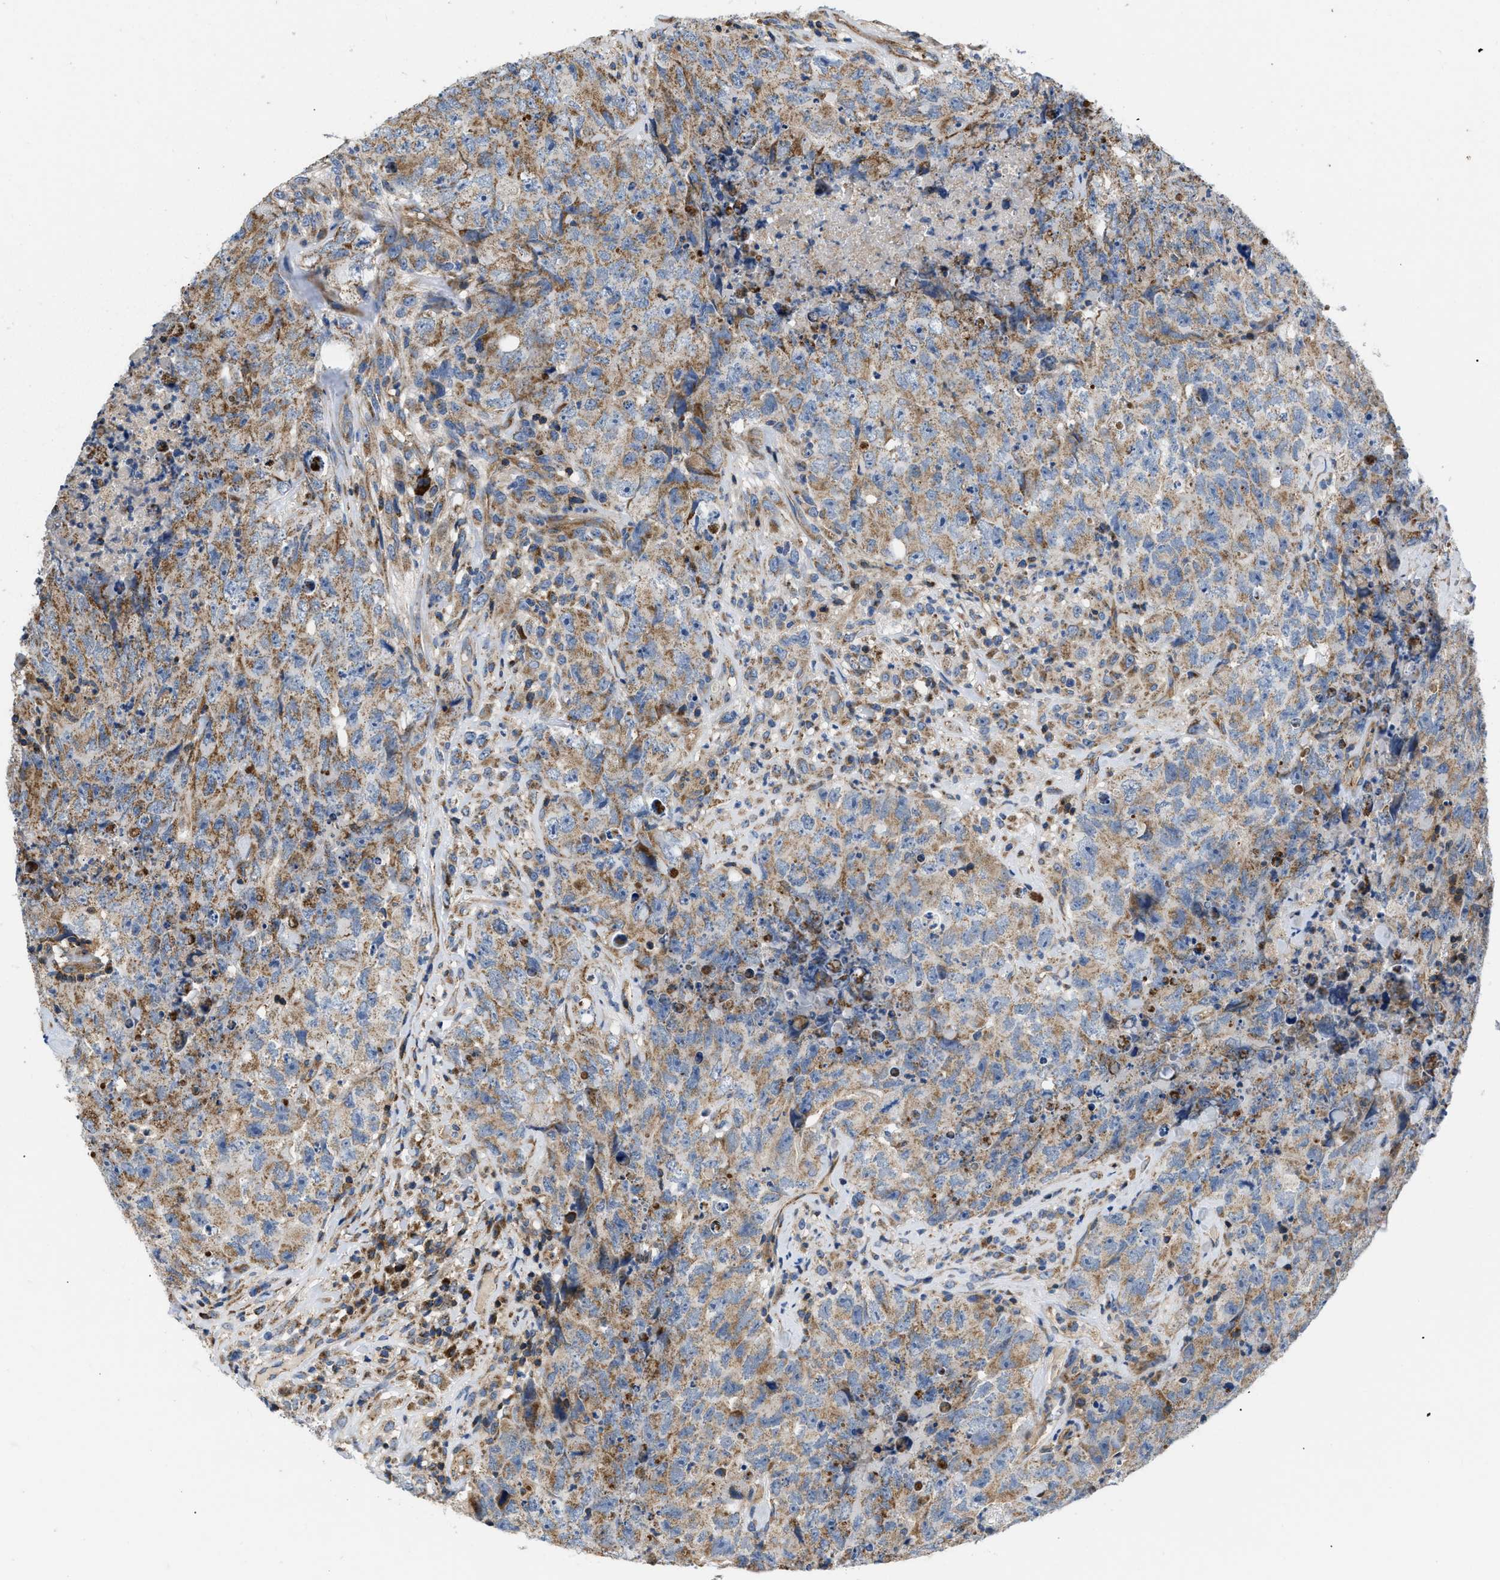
{"staining": {"intensity": "moderate", "quantity": ">75%", "location": "cytoplasmic/membranous"}, "tissue": "testis cancer", "cell_type": "Tumor cells", "image_type": "cancer", "snomed": [{"axis": "morphology", "description": "Carcinoma, Embryonal, NOS"}, {"axis": "topography", "description": "Testis"}], "caption": "Protein staining displays moderate cytoplasmic/membranous expression in approximately >75% of tumor cells in testis cancer (embryonal carcinoma). (Stains: DAB in brown, nuclei in blue, Microscopy: brightfield microscopy at high magnification).", "gene": "OPTN", "patient": {"sex": "male", "age": 32}}